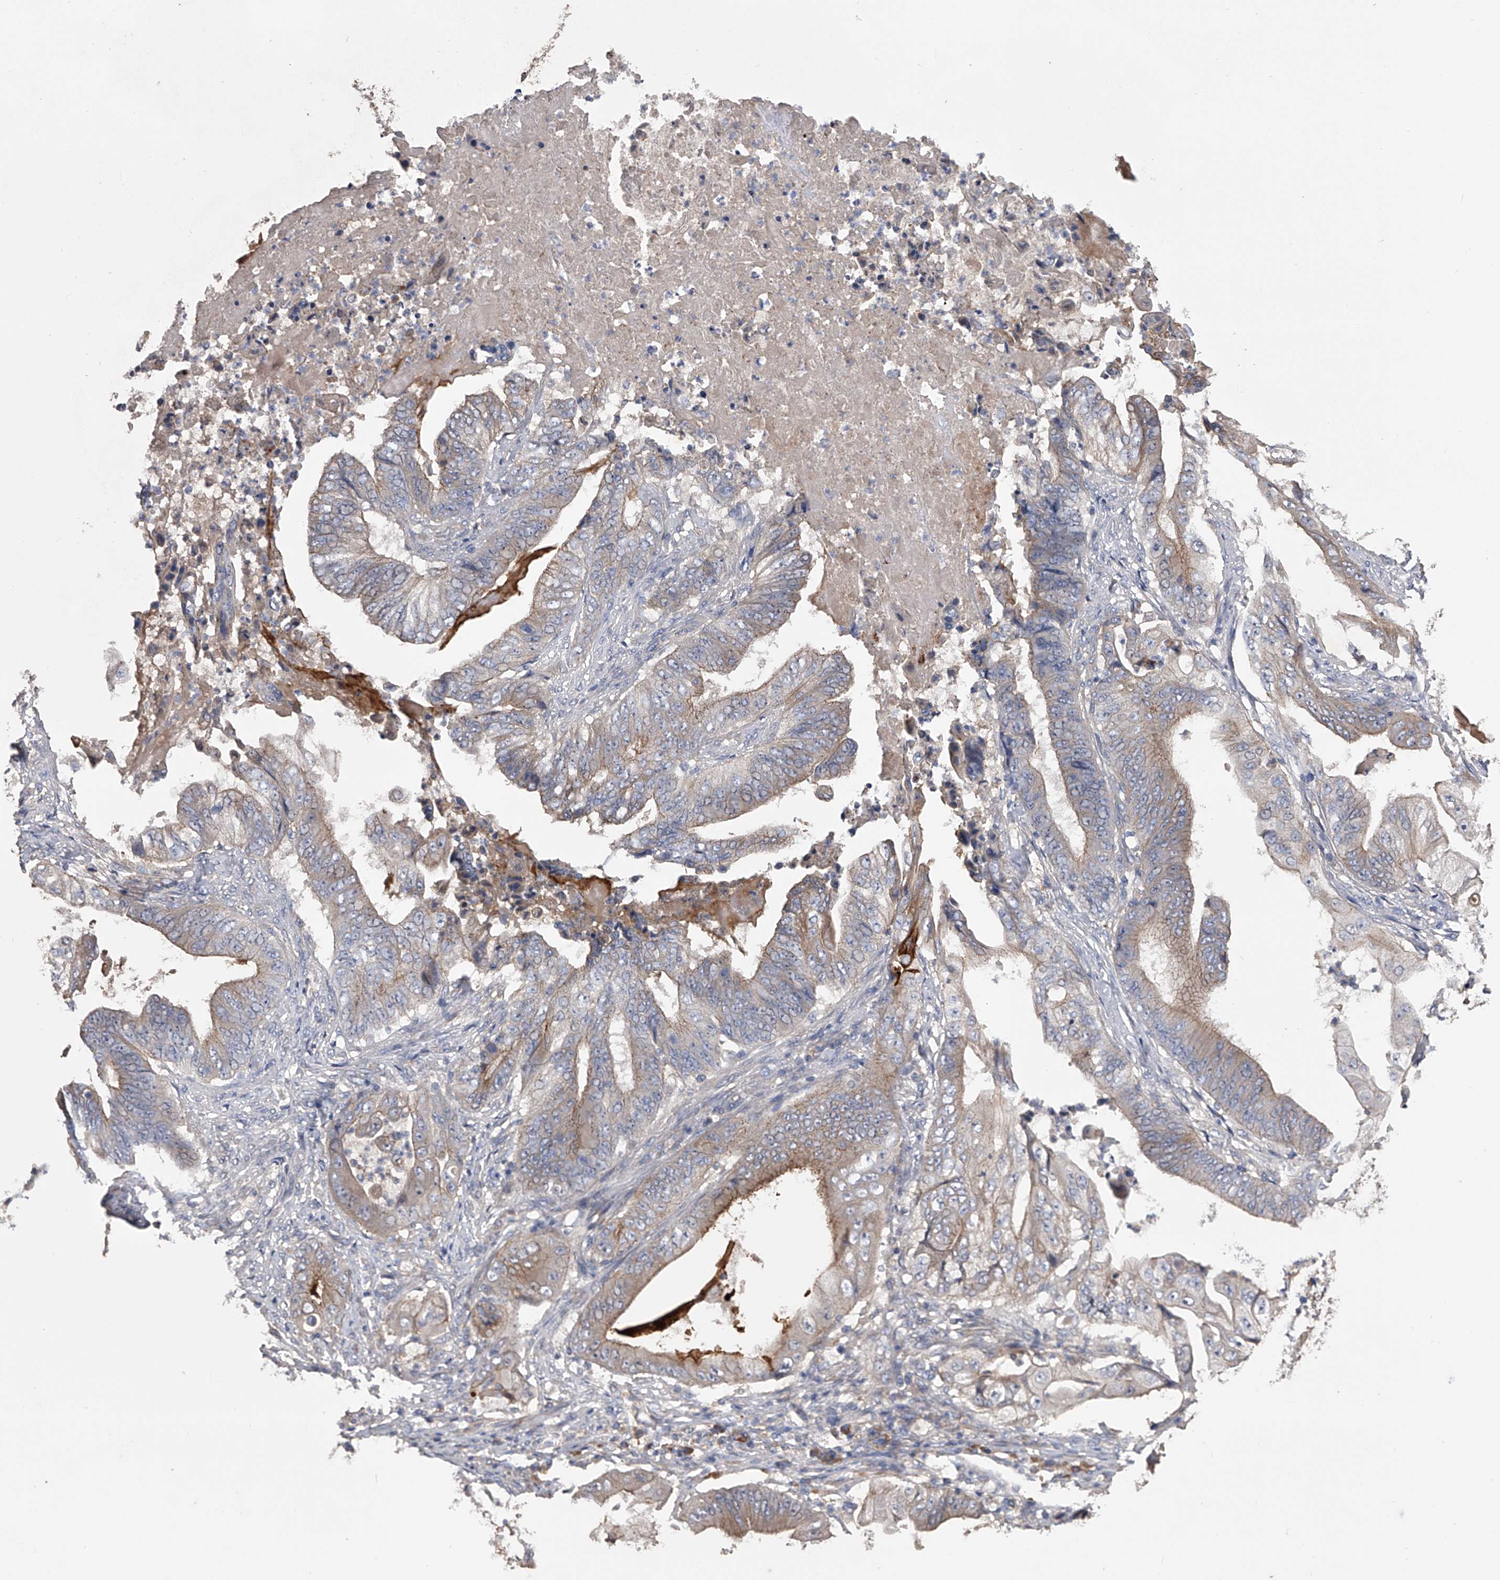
{"staining": {"intensity": "weak", "quantity": ">75%", "location": "cytoplasmic/membranous"}, "tissue": "stomach cancer", "cell_type": "Tumor cells", "image_type": "cancer", "snomed": [{"axis": "morphology", "description": "Adenocarcinoma, NOS"}, {"axis": "topography", "description": "Stomach"}], "caption": "Protein analysis of stomach adenocarcinoma tissue shows weak cytoplasmic/membranous staining in about >75% of tumor cells.", "gene": "ZNF343", "patient": {"sex": "female", "age": 73}}